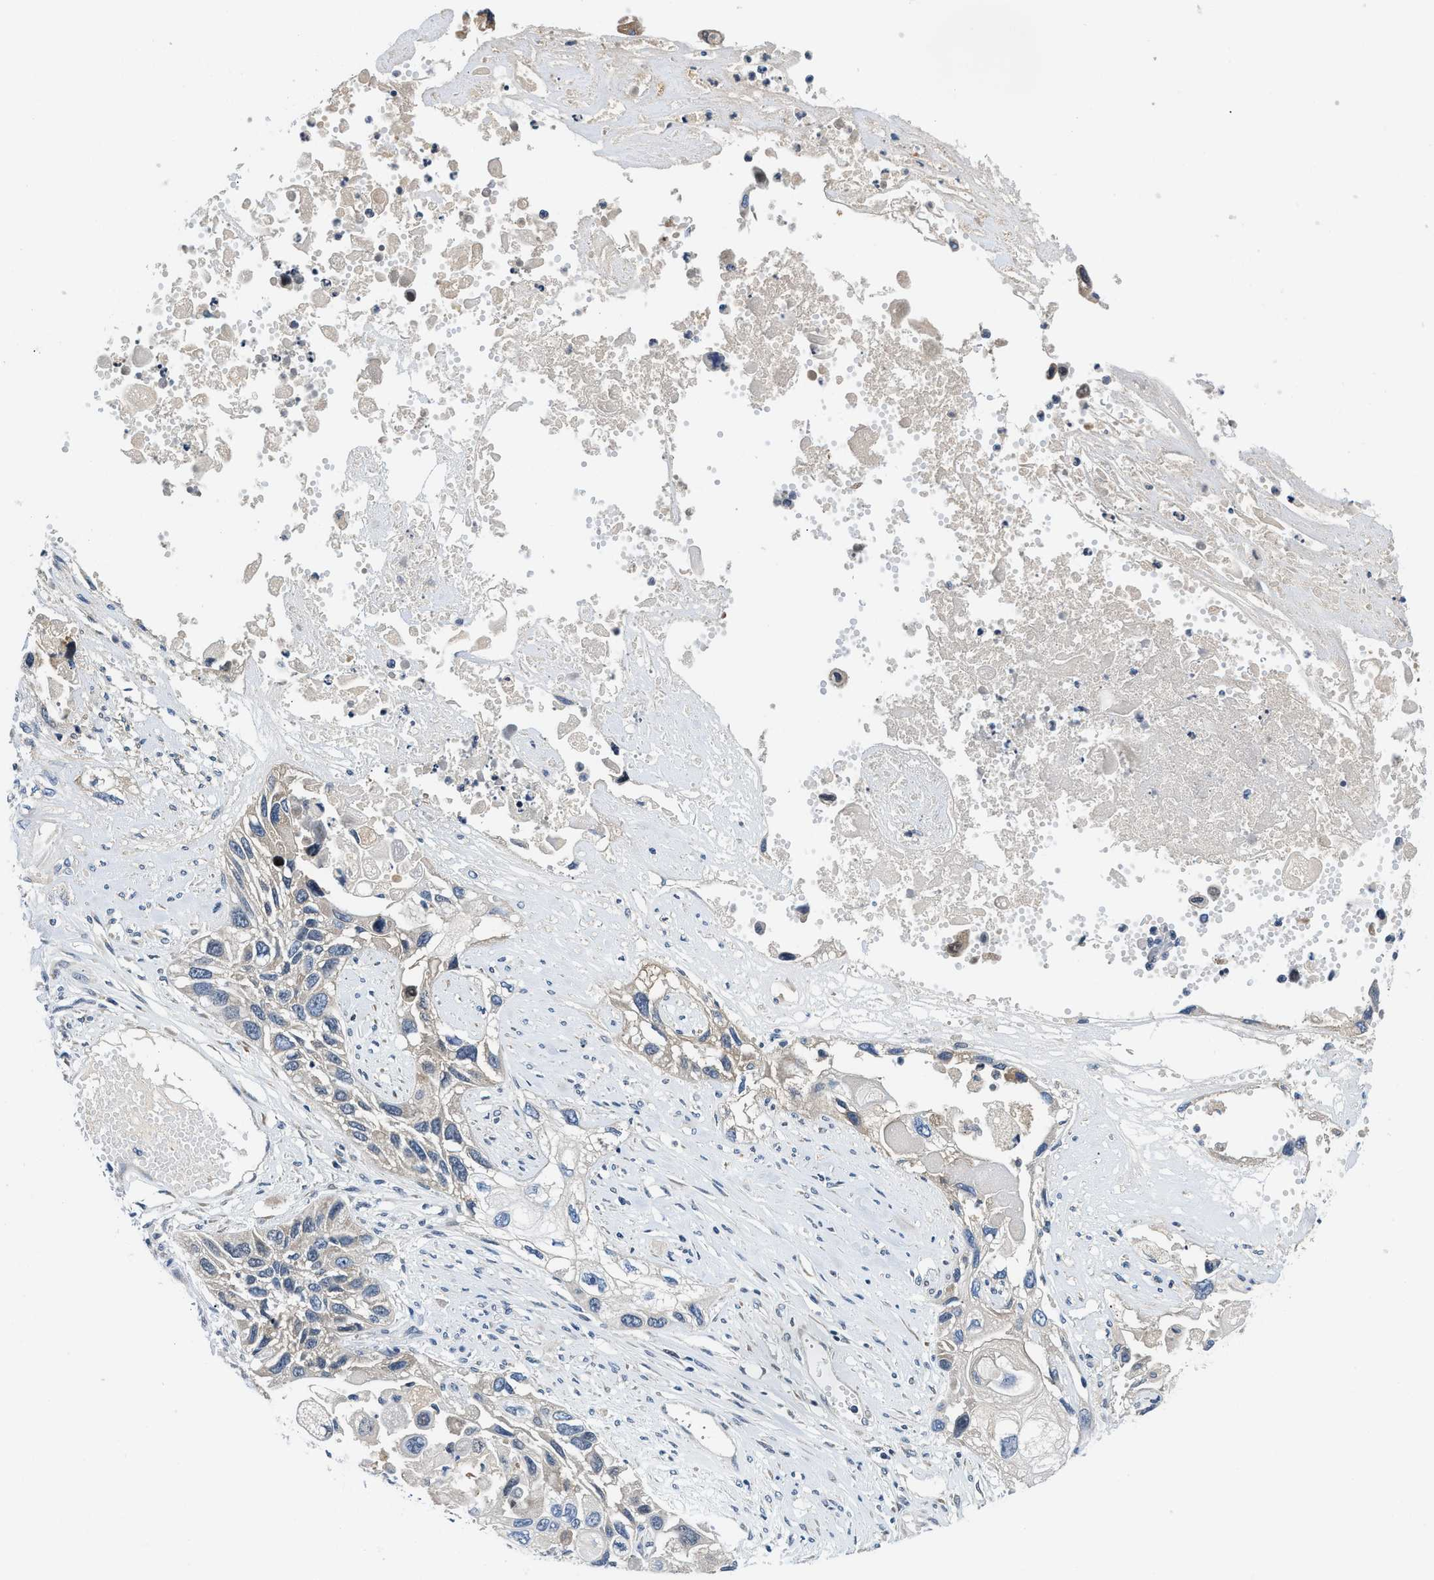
{"staining": {"intensity": "negative", "quantity": "none", "location": "none"}, "tissue": "lung cancer", "cell_type": "Tumor cells", "image_type": "cancer", "snomed": [{"axis": "morphology", "description": "Squamous cell carcinoma, NOS"}, {"axis": "topography", "description": "Lung"}], "caption": "Tumor cells show no significant expression in squamous cell carcinoma (lung). The staining is performed using DAB (3,3'-diaminobenzidine) brown chromogen with nuclei counter-stained in using hematoxylin.", "gene": "IKBKE", "patient": {"sex": "male", "age": 71}}